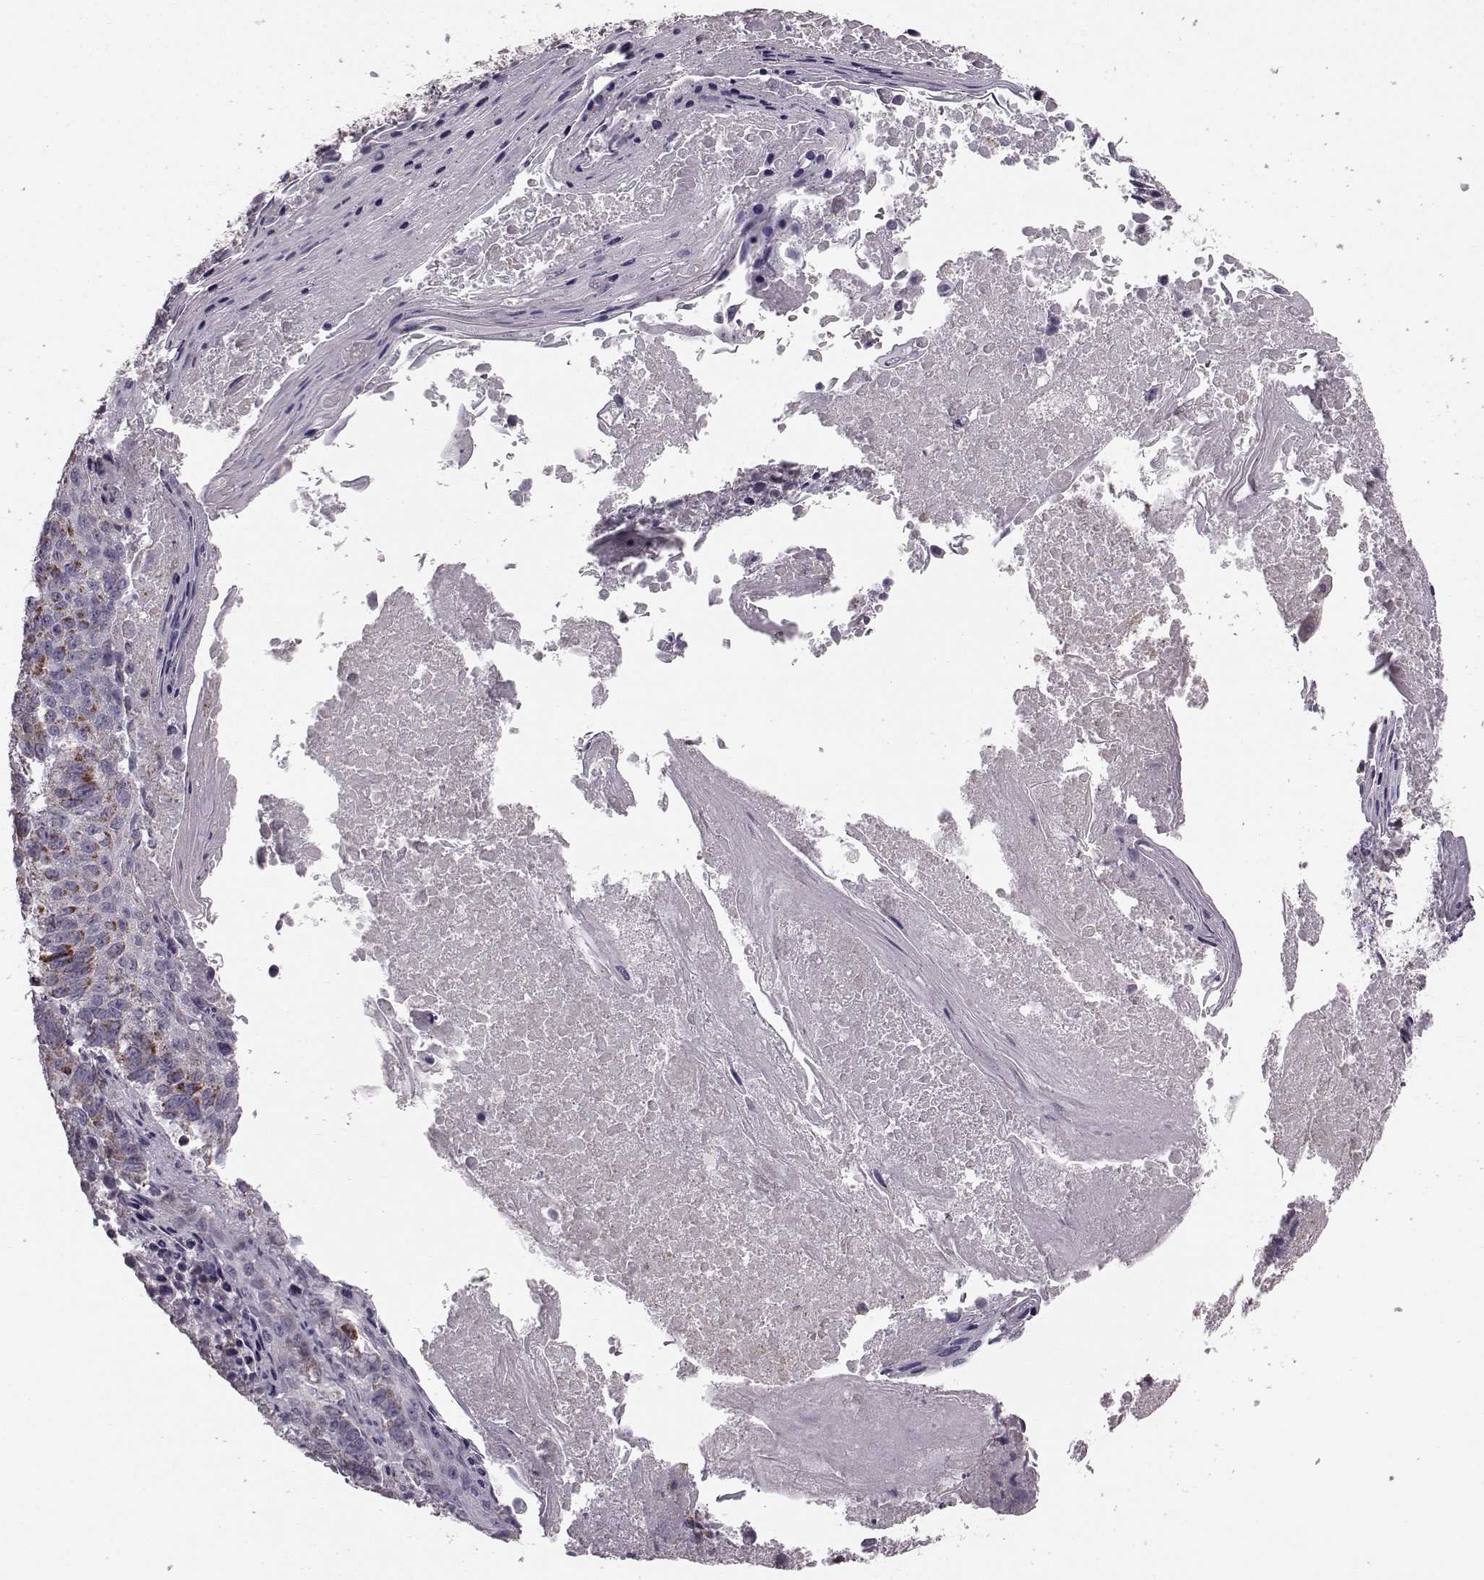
{"staining": {"intensity": "moderate", "quantity": ">75%", "location": "cytoplasmic/membranous"}, "tissue": "lung cancer", "cell_type": "Tumor cells", "image_type": "cancer", "snomed": [{"axis": "morphology", "description": "Squamous cell carcinoma, NOS"}, {"axis": "topography", "description": "Lung"}], "caption": "This image shows immunohistochemistry staining of human lung squamous cell carcinoma, with medium moderate cytoplasmic/membranous positivity in about >75% of tumor cells.", "gene": "ATP5MF", "patient": {"sex": "male", "age": 73}}